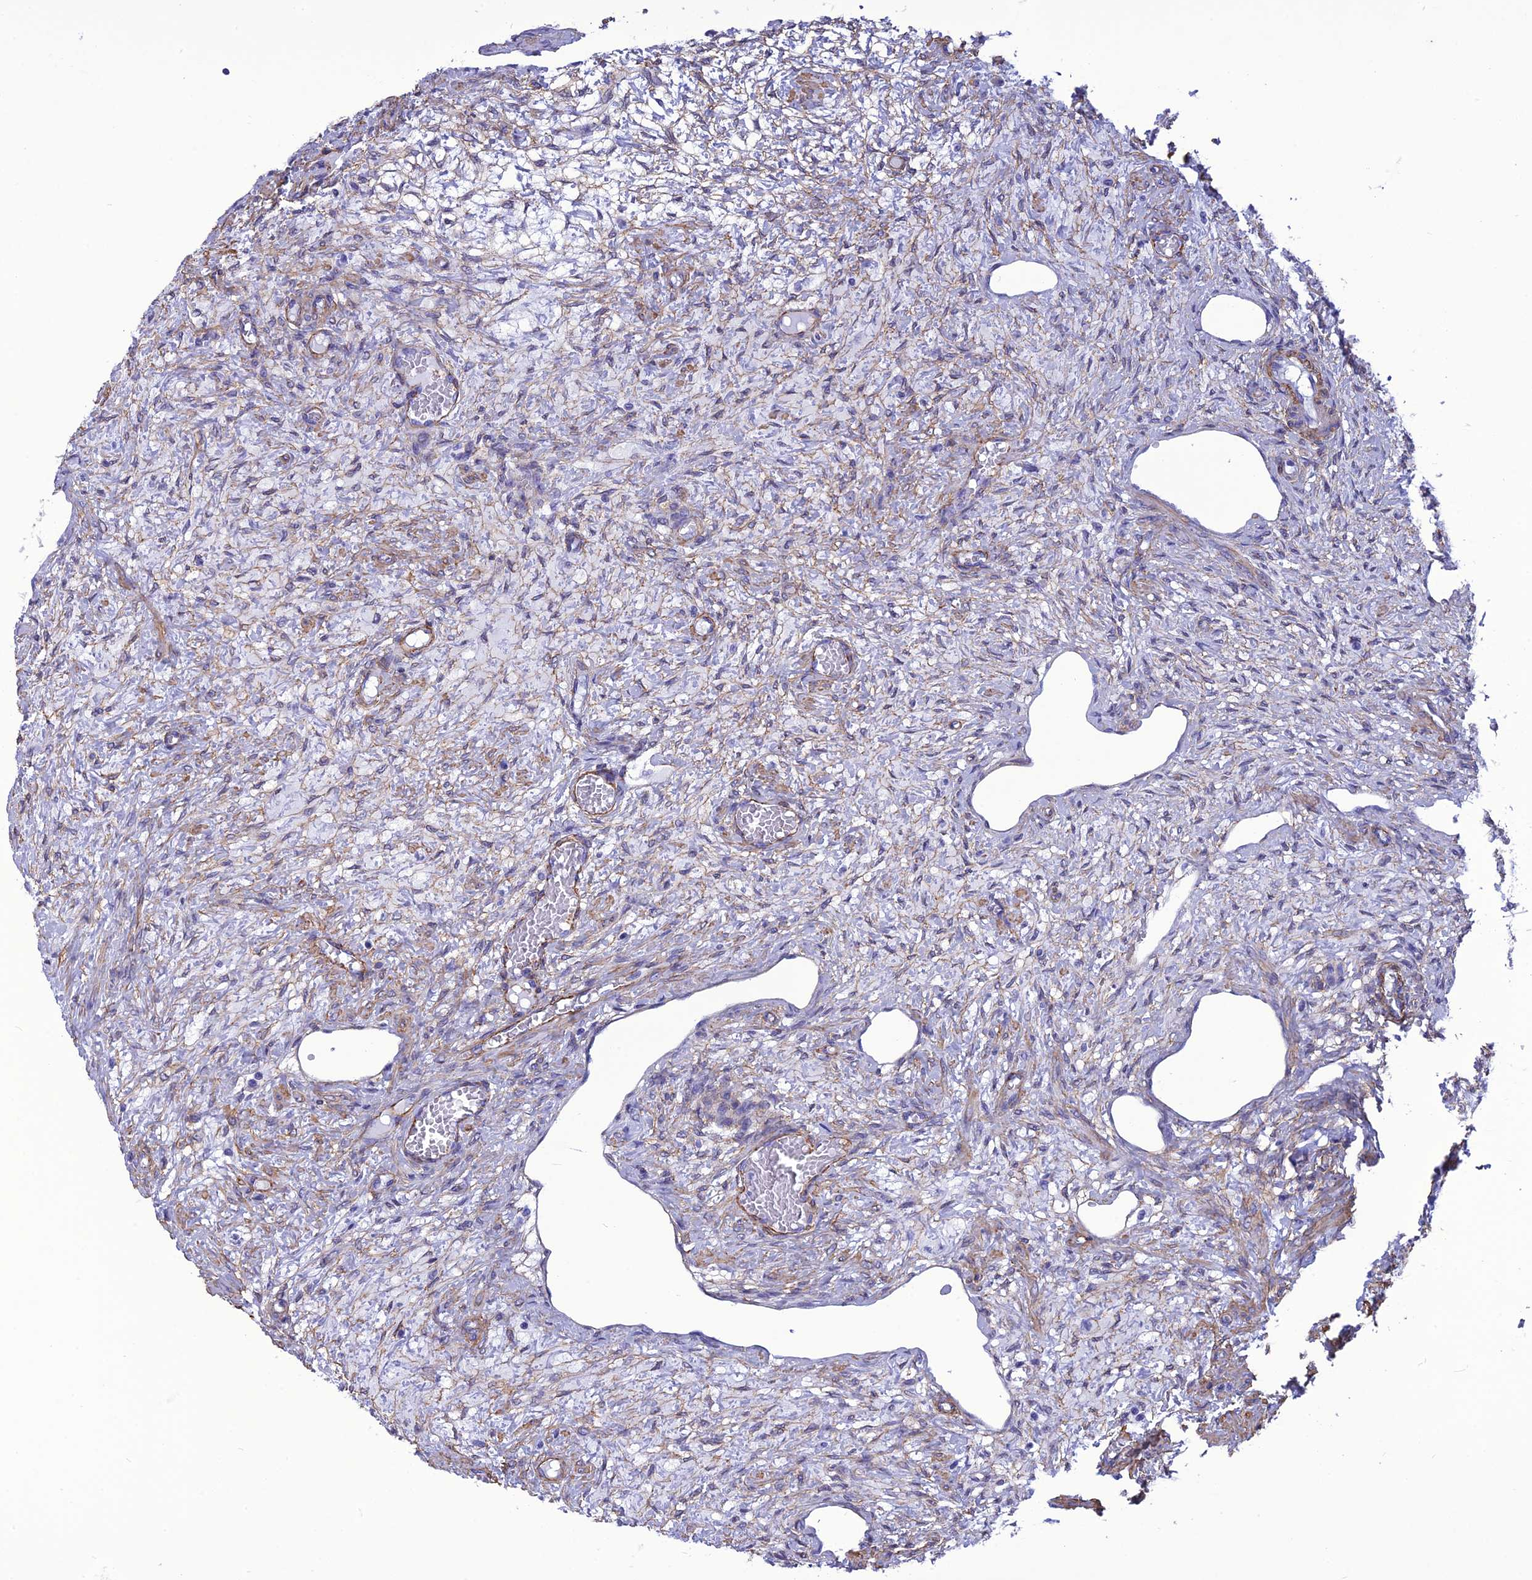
{"staining": {"intensity": "negative", "quantity": "none", "location": "none"}, "tissue": "ovary", "cell_type": "Ovarian stroma cells", "image_type": "normal", "snomed": [{"axis": "morphology", "description": "Normal tissue, NOS"}, {"axis": "topography", "description": "Ovary"}], "caption": "Ovary stained for a protein using immunohistochemistry (IHC) reveals no staining ovarian stroma cells.", "gene": "NKD1", "patient": {"sex": "female", "age": 27}}